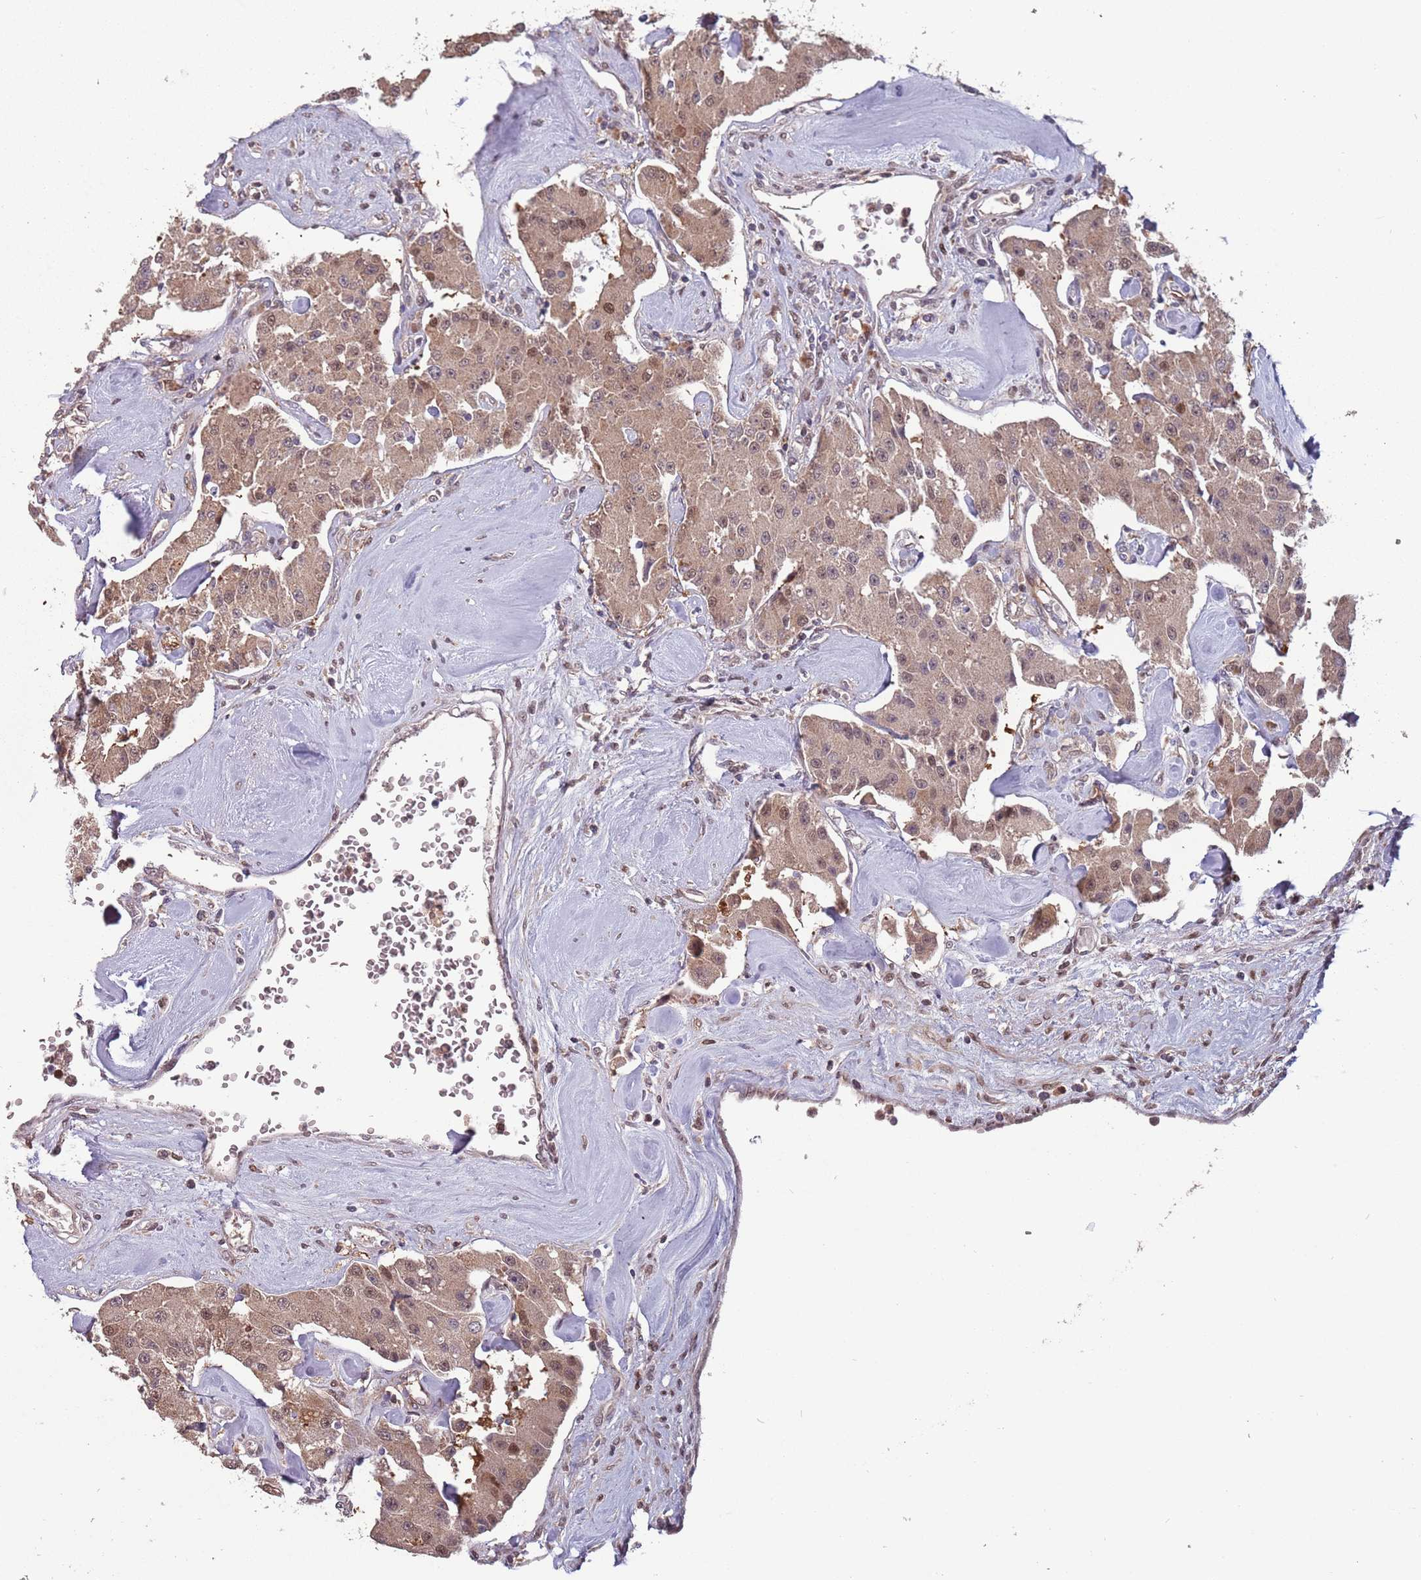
{"staining": {"intensity": "moderate", "quantity": "25%-75%", "location": "cytoplasmic/membranous,nuclear"}, "tissue": "carcinoid", "cell_type": "Tumor cells", "image_type": "cancer", "snomed": [{"axis": "morphology", "description": "Carcinoid, malignant, NOS"}, {"axis": "topography", "description": "Pancreas"}], "caption": "Brown immunohistochemical staining in malignant carcinoid exhibits moderate cytoplasmic/membranous and nuclear positivity in approximately 25%-75% of tumor cells.", "gene": "ZBTB5", "patient": {"sex": "male", "age": 41}}